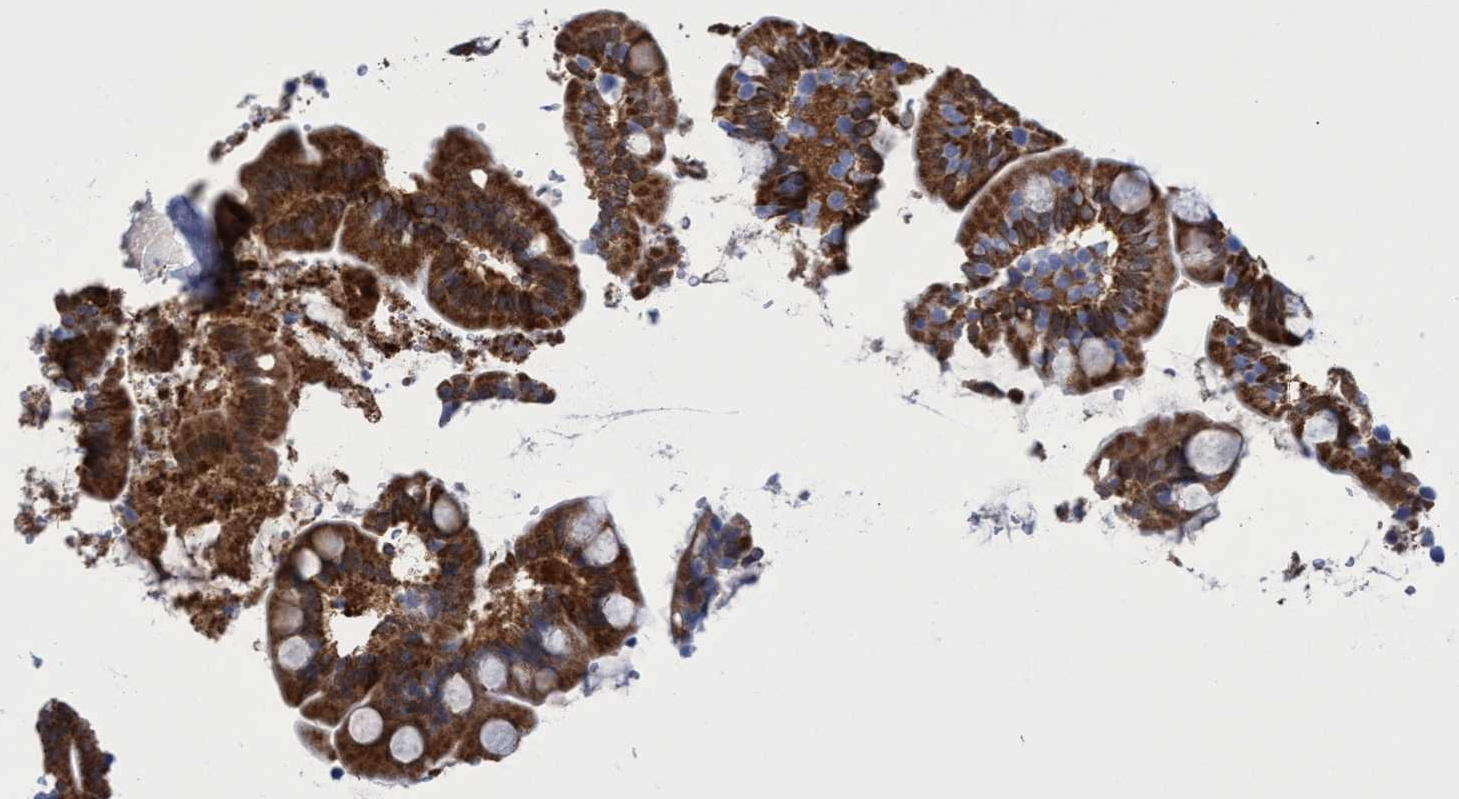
{"staining": {"intensity": "strong", "quantity": ">75%", "location": "cytoplasmic/membranous"}, "tissue": "small intestine", "cell_type": "Glandular cells", "image_type": "normal", "snomed": [{"axis": "morphology", "description": "Normal tissue, NOS"}, {"axis": "topography", "description": "Small intestine"}], "caption": "Protein expression by immunohistochemistry (IHC) displays strong cytoplasmic/membranous positivity in approximately >75% of glandular cells in normal small intestine. (Brightfield microscopy of DAB IHC at high magnification).", "gene": "CRYZ", "patient": {"sex": "female", "age": 56}}